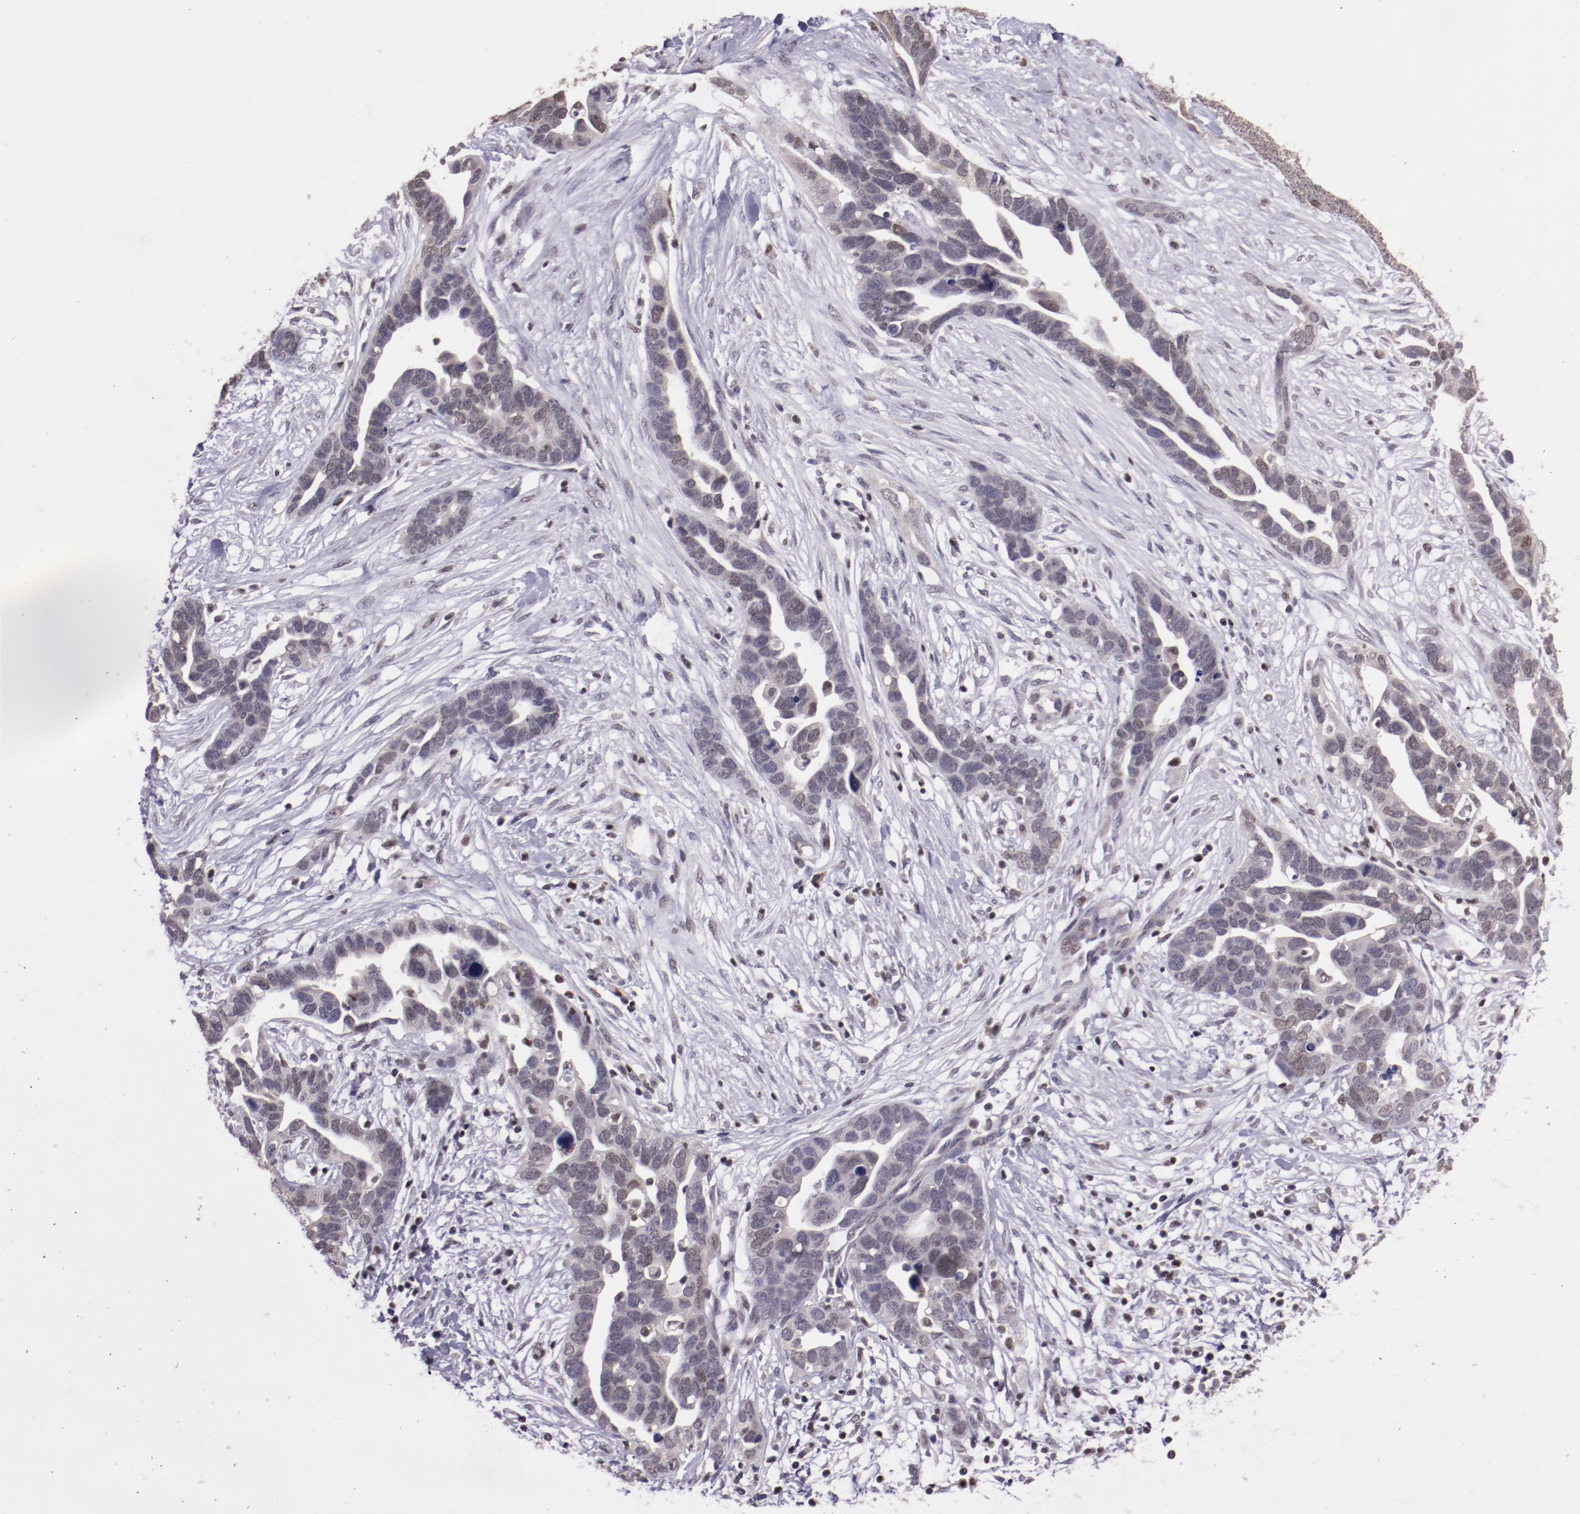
{"staining": {"intensity": "weak", "quantity": "25%-75%", "location": "nuclear"}, "tissue": "ovarian cancer", "cell_type": "Tumor cells", "image_type": "cancer", "snomed": [{"axis": "morphology", "description": "Cystadenocarcinoma, serous, NOS"}, {"axis": "topography", "description": "Ovary"}], "caption": "IHC histopathology image of human ovarian serous cystadenocarcinoma stained for a protein (brown), which shows low levels of weak nuclear staining in approximately 25%-75% of tumor cells.", "gene": "ELF1", "patient": {"sex": "female", "age": 54}}